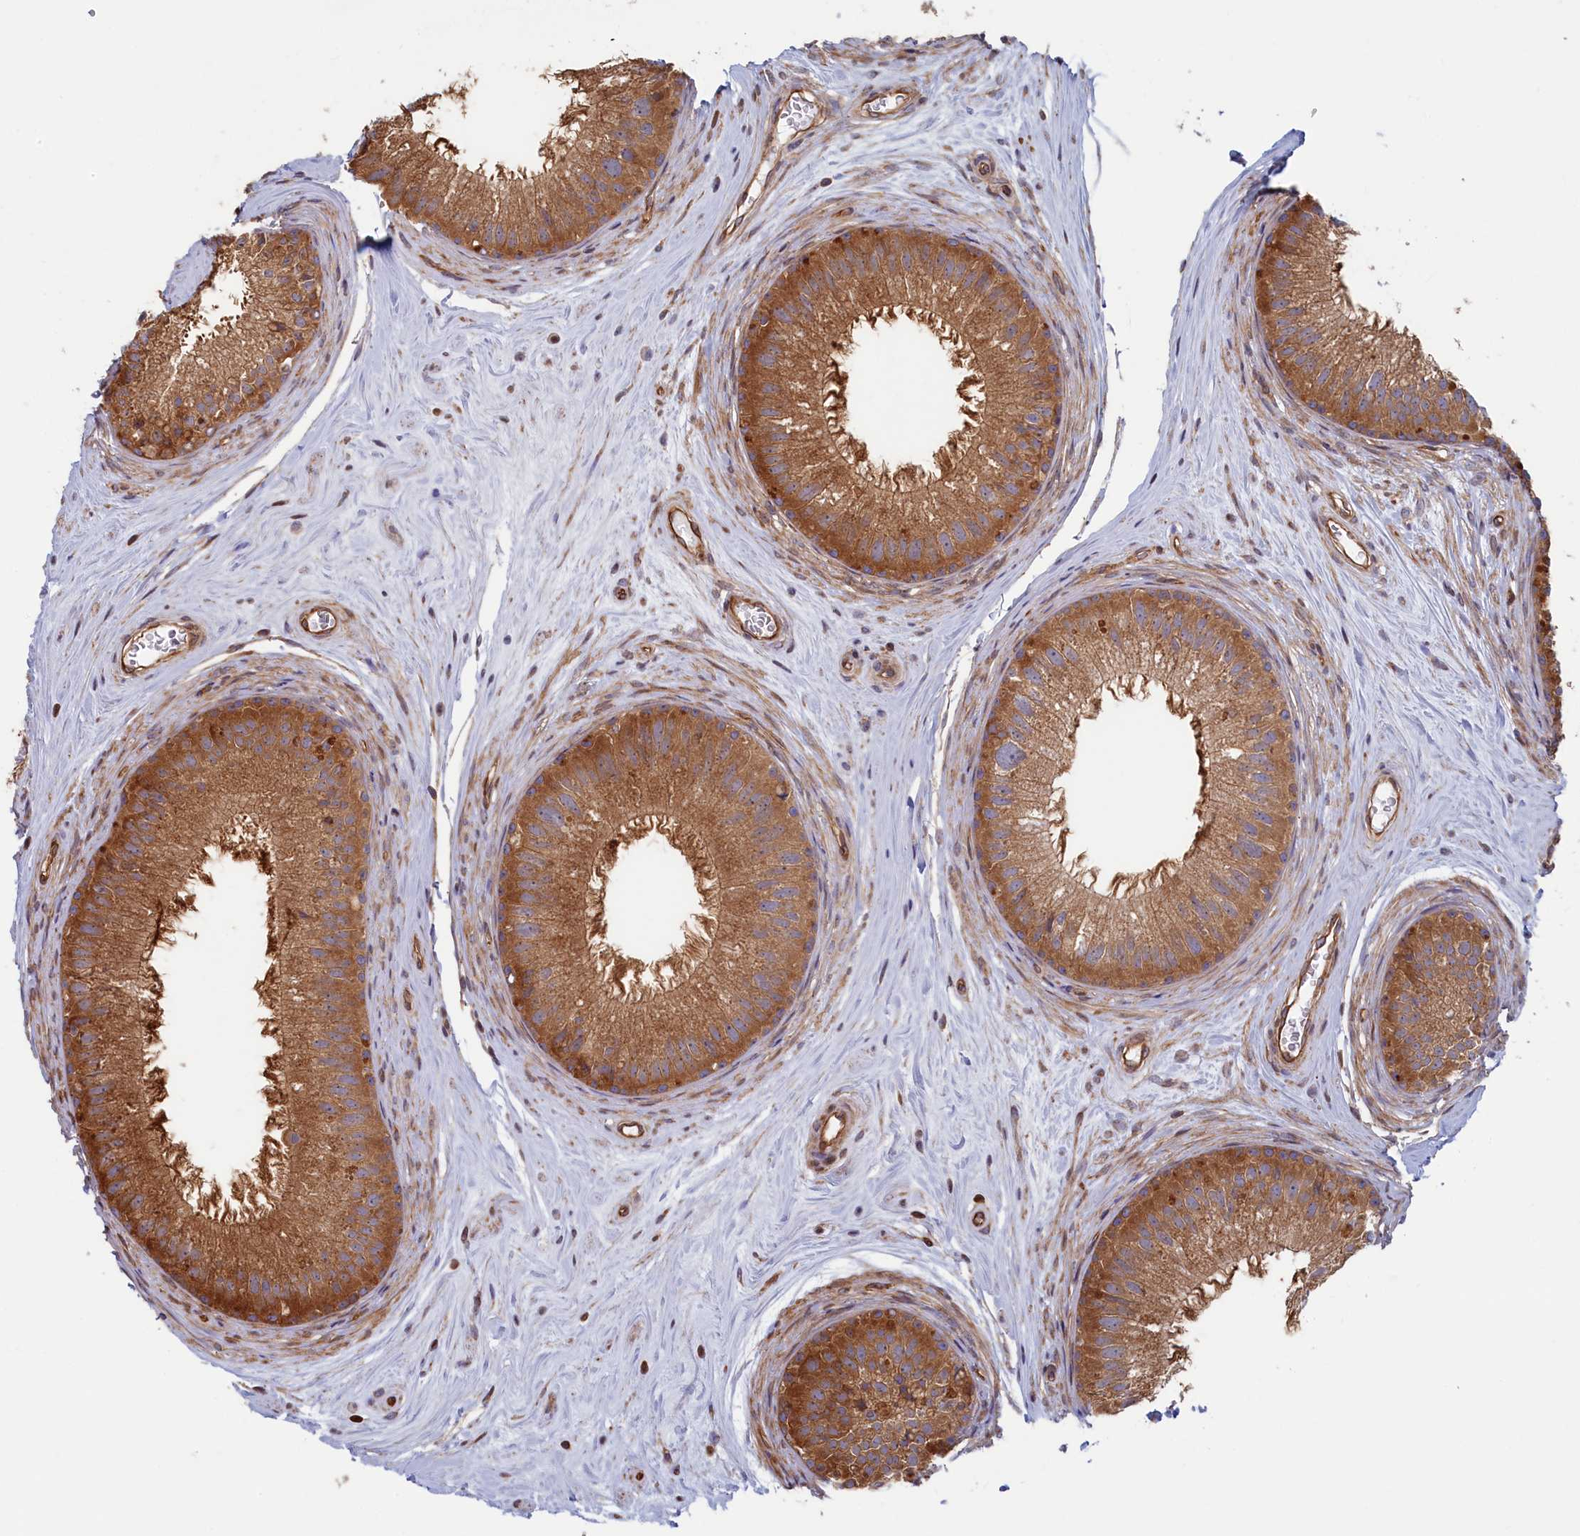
{"staining": {"intensity": "moderate", "quantity": ">75%", "location": "cytoplasmic/membranous"}, "tissue": "epididymis", "cell_type": "Glandular cells", "image_type": "normal", "snomed": [{"axis": "morphology", "description": "Normal tissue, NOS"}, {"axis": "topography", "description": "Epididymis"}], "caption": "A micrograph of human epididymis stained for a protein exhibits moderate cytoplasmic/membranous brown staining in glandular cells.", "gene": "RILPL1", "patient": {"sex": "male", "age": 33}}